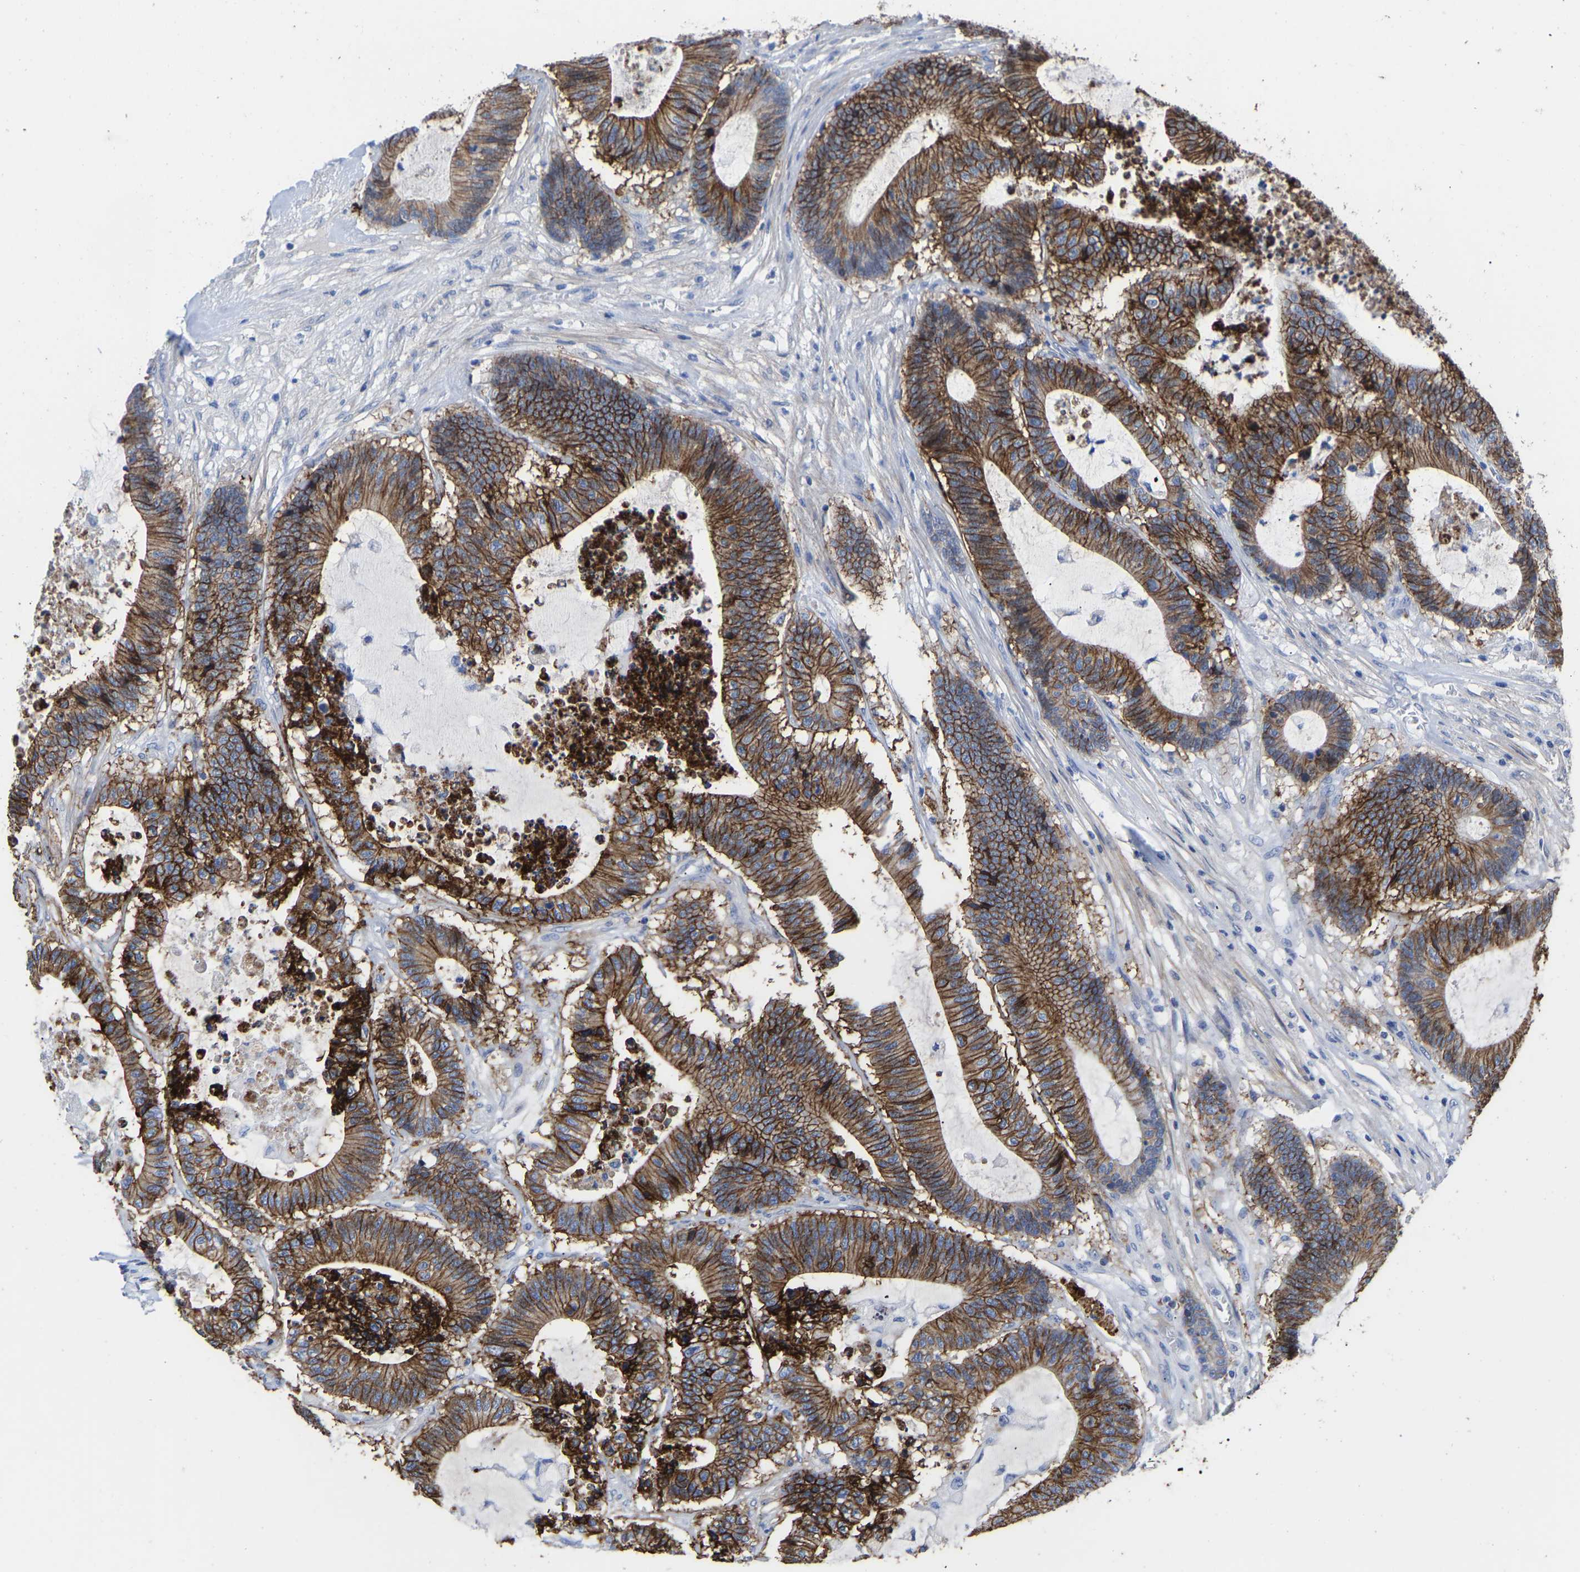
{"staining": {"intensity": "strong", "quantity": ">75%", "location": "cytoplasmic/membranous"}, "tissue": "colorectal cancer", "cell_type": "Tumor cells", "image_type": "cancer", "snomed": [{"axis": "morphology", "description": "Adenocarcinoma, NOS"}, {"axis": "topography", "description": "Colon"}], "caption": "Strong cytoplasmic/membranous protein positivity is identified in approximately >75% of tumor cells in colorectal adenocarcinoma.", "gene": "GPA33", "patient": {"sex": "female", "age": 84}}